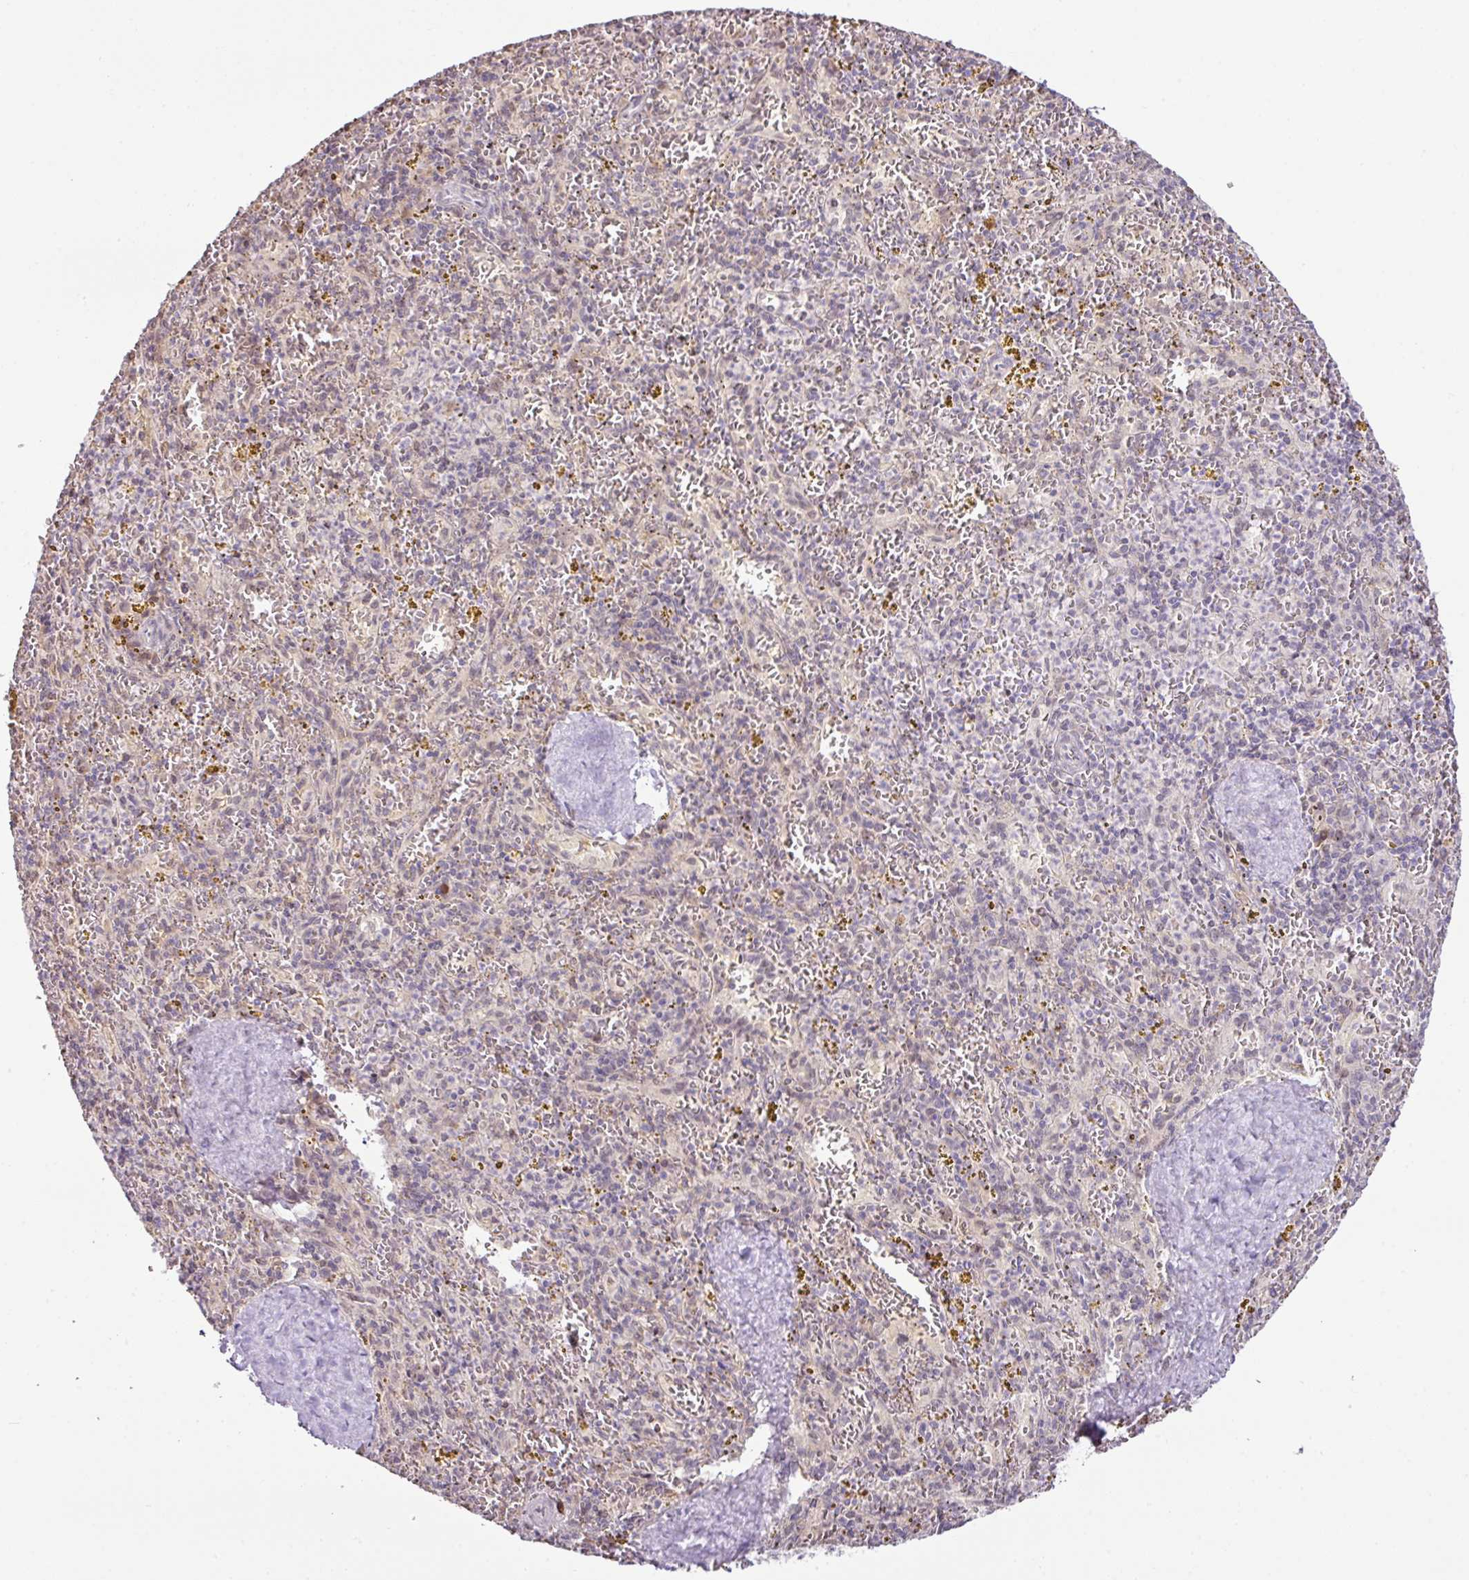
{"staining": {"intensity": "negative", "quantity": "none", "location": "none"}, "tissue": "spleen", "cell_type": "Cells in red pulp", "image_type": "normal", "snomed": [{"axis": "morphology", "description": "Normal tissue, NOS"}, {"axis": "topography", "description": "Spleen"}], "caption": "An IHC photomicrograph of normal spleen is shown. There is no staining in cells in red pulp of spleen.", "gene": "PARP2", "patient": {"sex": "male", "age": 57}}